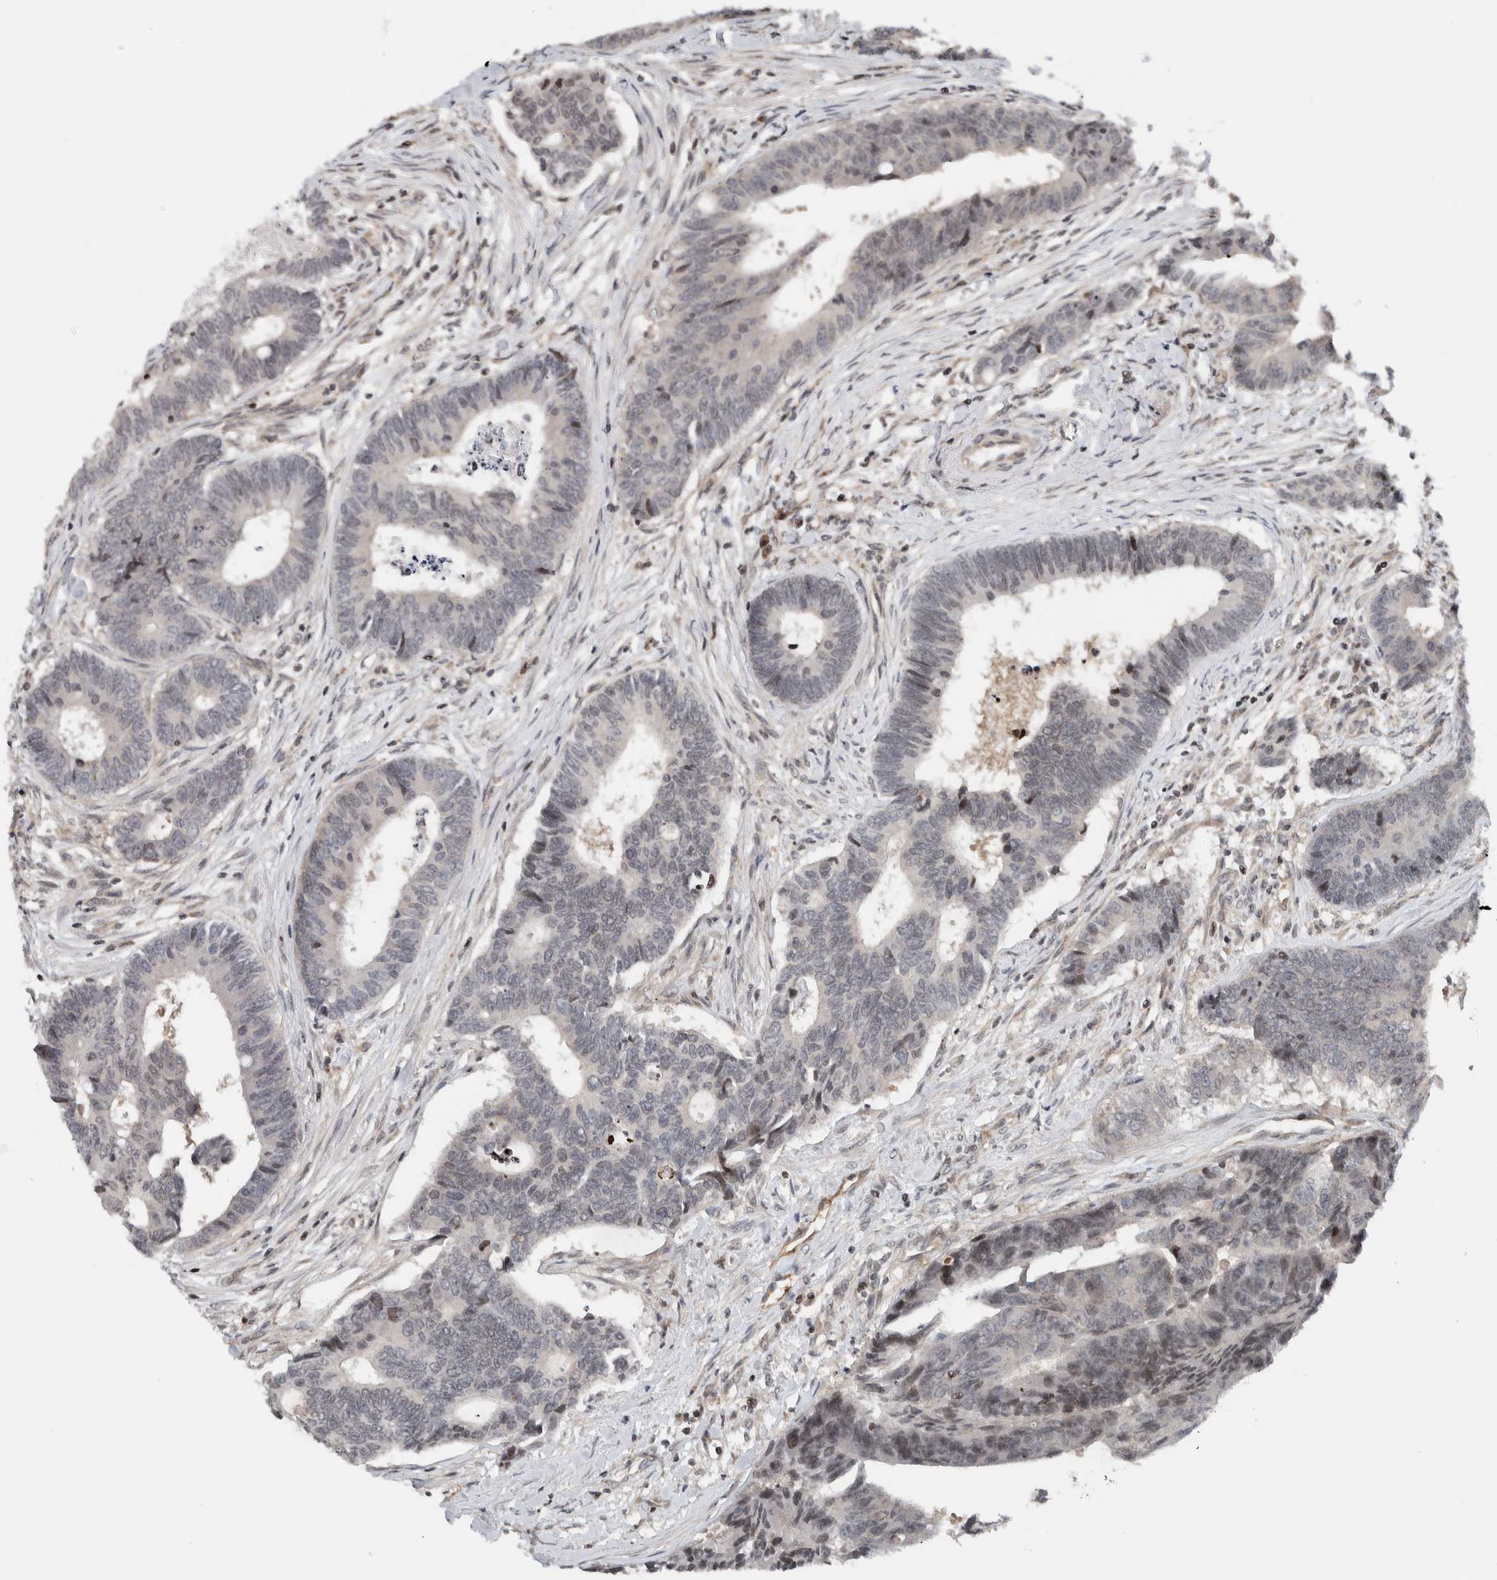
{"staining": {"intensity": "weak", "quantity": "<25%", "location": "nuclear"}, "tissue": "colorectal cancer", "cell_type": "Tumor cells", "image_type": "cancer", "snomed": [{"axis": "morphology", "description": "Adenocarcinoma, NOS"}, {"axis": "topography", "description": "Rectum"}], "caption": "Protein analysis of colorectal cancer reveals no significant staining in tumor cells.", "gene": "NPLOC4", "patient": {"sex": "male", "age": 84}}